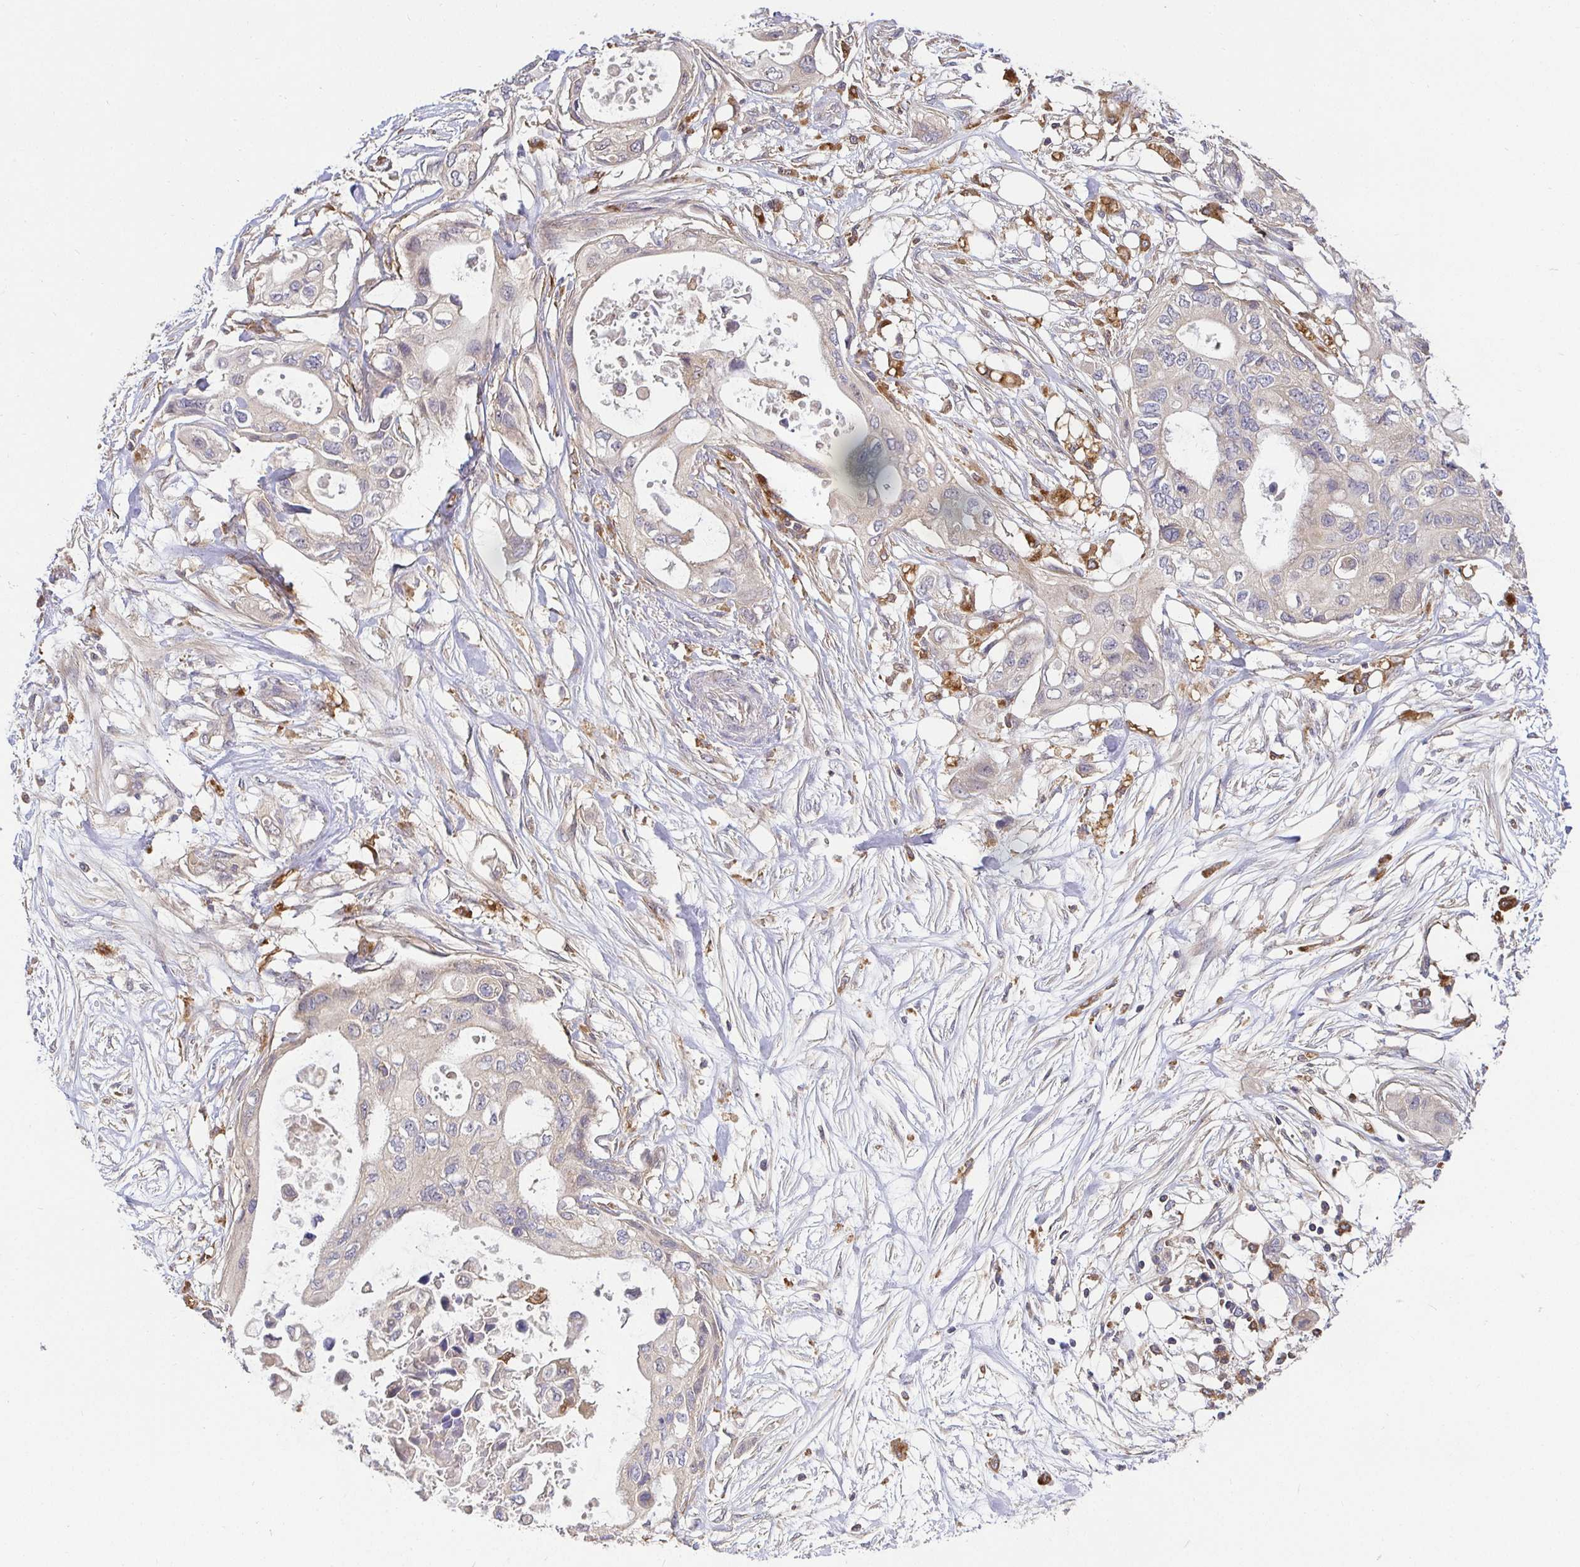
{"staining": {"intensity": "negative", "quantity": "none", "location": "none"}, "tissue": "pancreatic cancer", "cell_type": "Tumor cells", "image_type": "cancer", "snomed": [{"axis": "morphology", "description": "Adenocarcinoma, NOS"}, {"axis": "topography", "description": "Pancreas"}], "caption": "This is an immunohistochemistry (IHC) micrograph of pancreatic cancer. There is no positivity in tumor cells.", "gene": "ATP6V1F", "patient": {"sex": "female", "age": 63}}